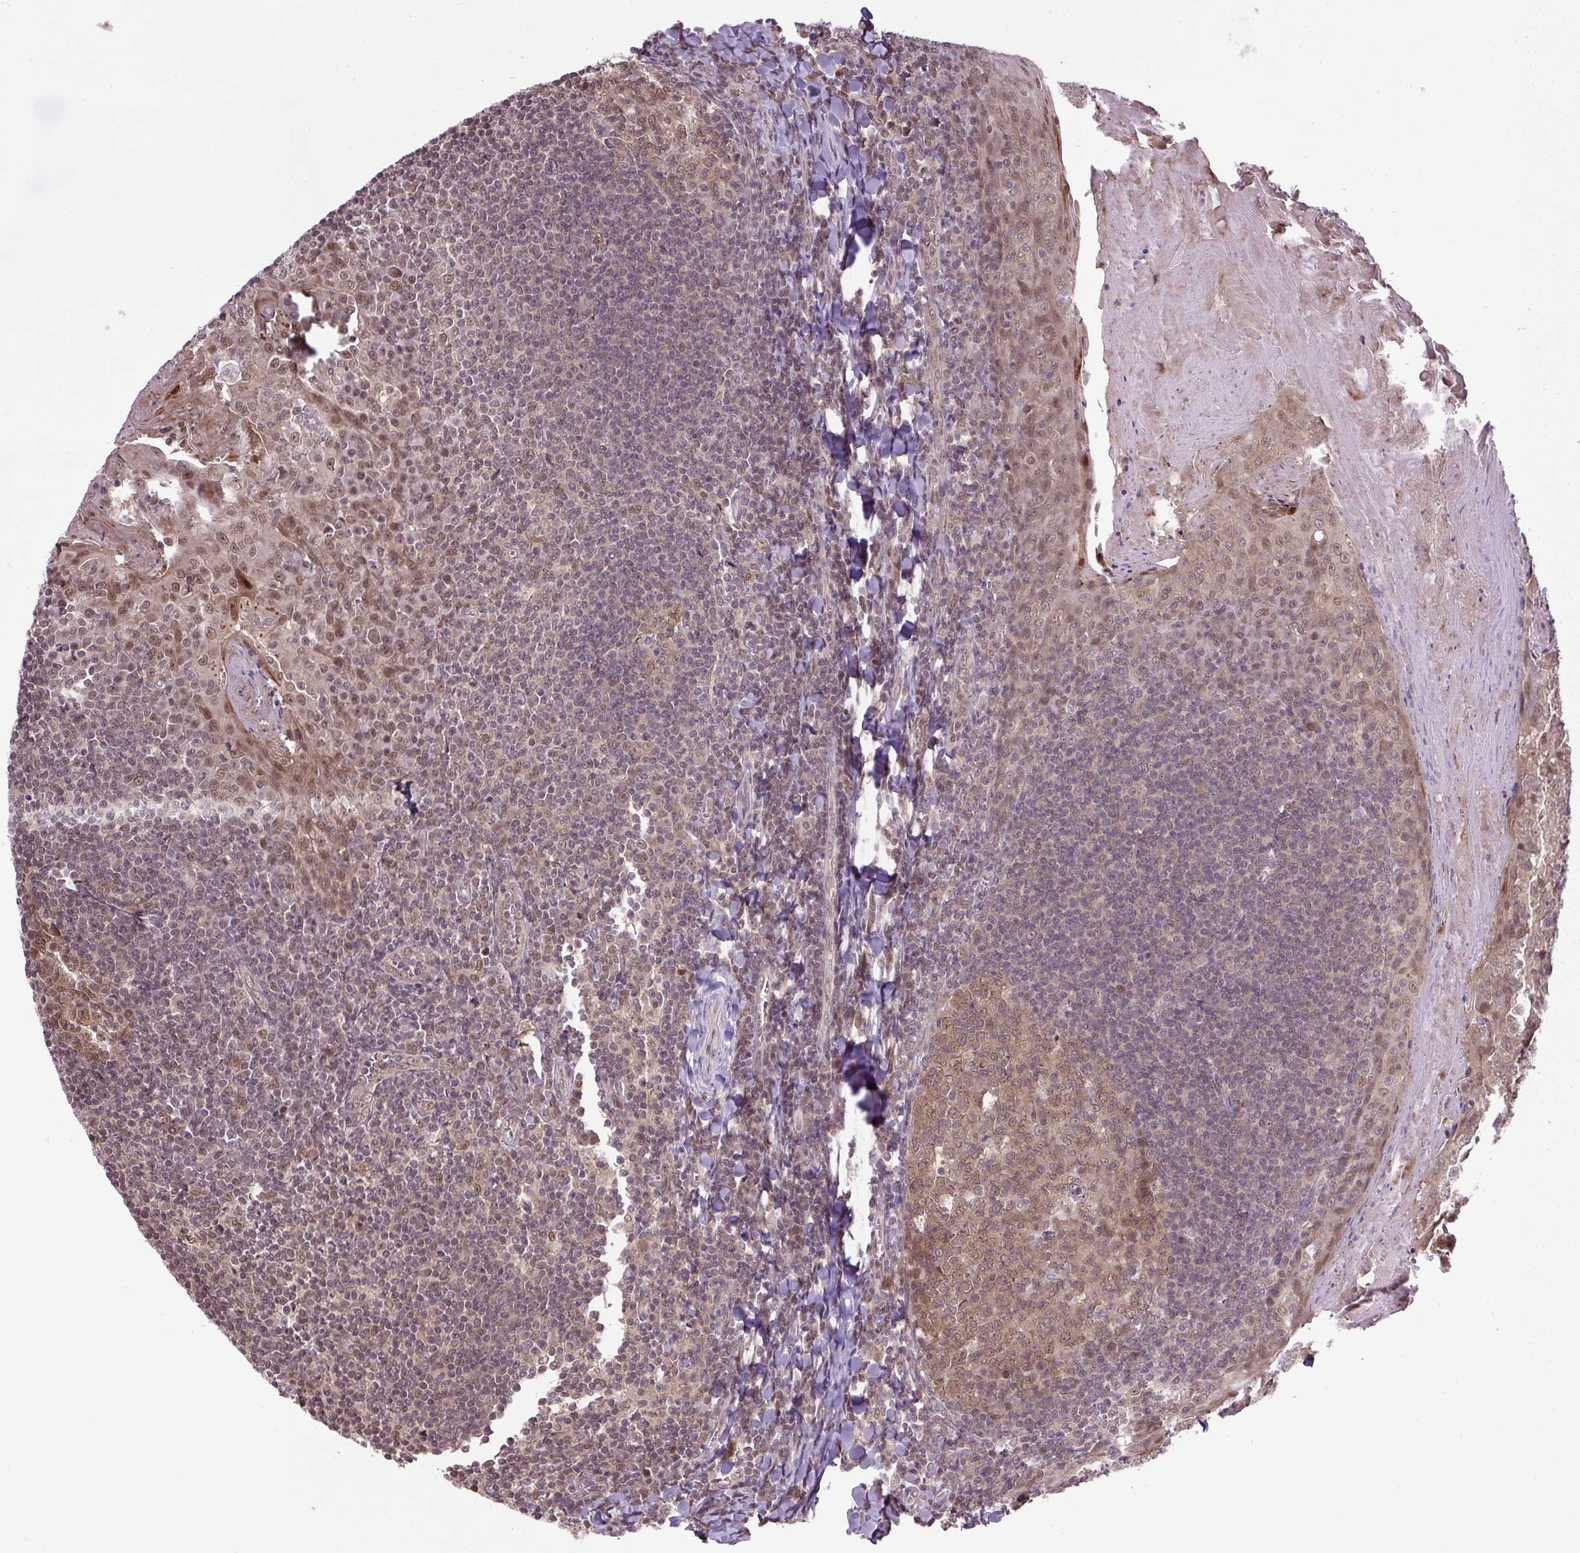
{"staining": {"intensity": "moderate", "quantity": ">75%", "location": "nuclear"}, "tissue": "tonsil", "cell_type": "Germinal center cells", "image_type": "normal", "snomed": [{"axis": "morphology", "description": "Normal tissue, NOS"}, {"axis": "topography", "description": "Tonsil"}], "caption": "Protein expression by immunohistochemistry (IHC) reveals moderate nuclear staining in about >75% of germinal center cells in unremarkable tonsil. (IHC, brightfield microscopy, high magnification).", "gene": "SGTA", "patient": {"sex": "male", "age": 27}}